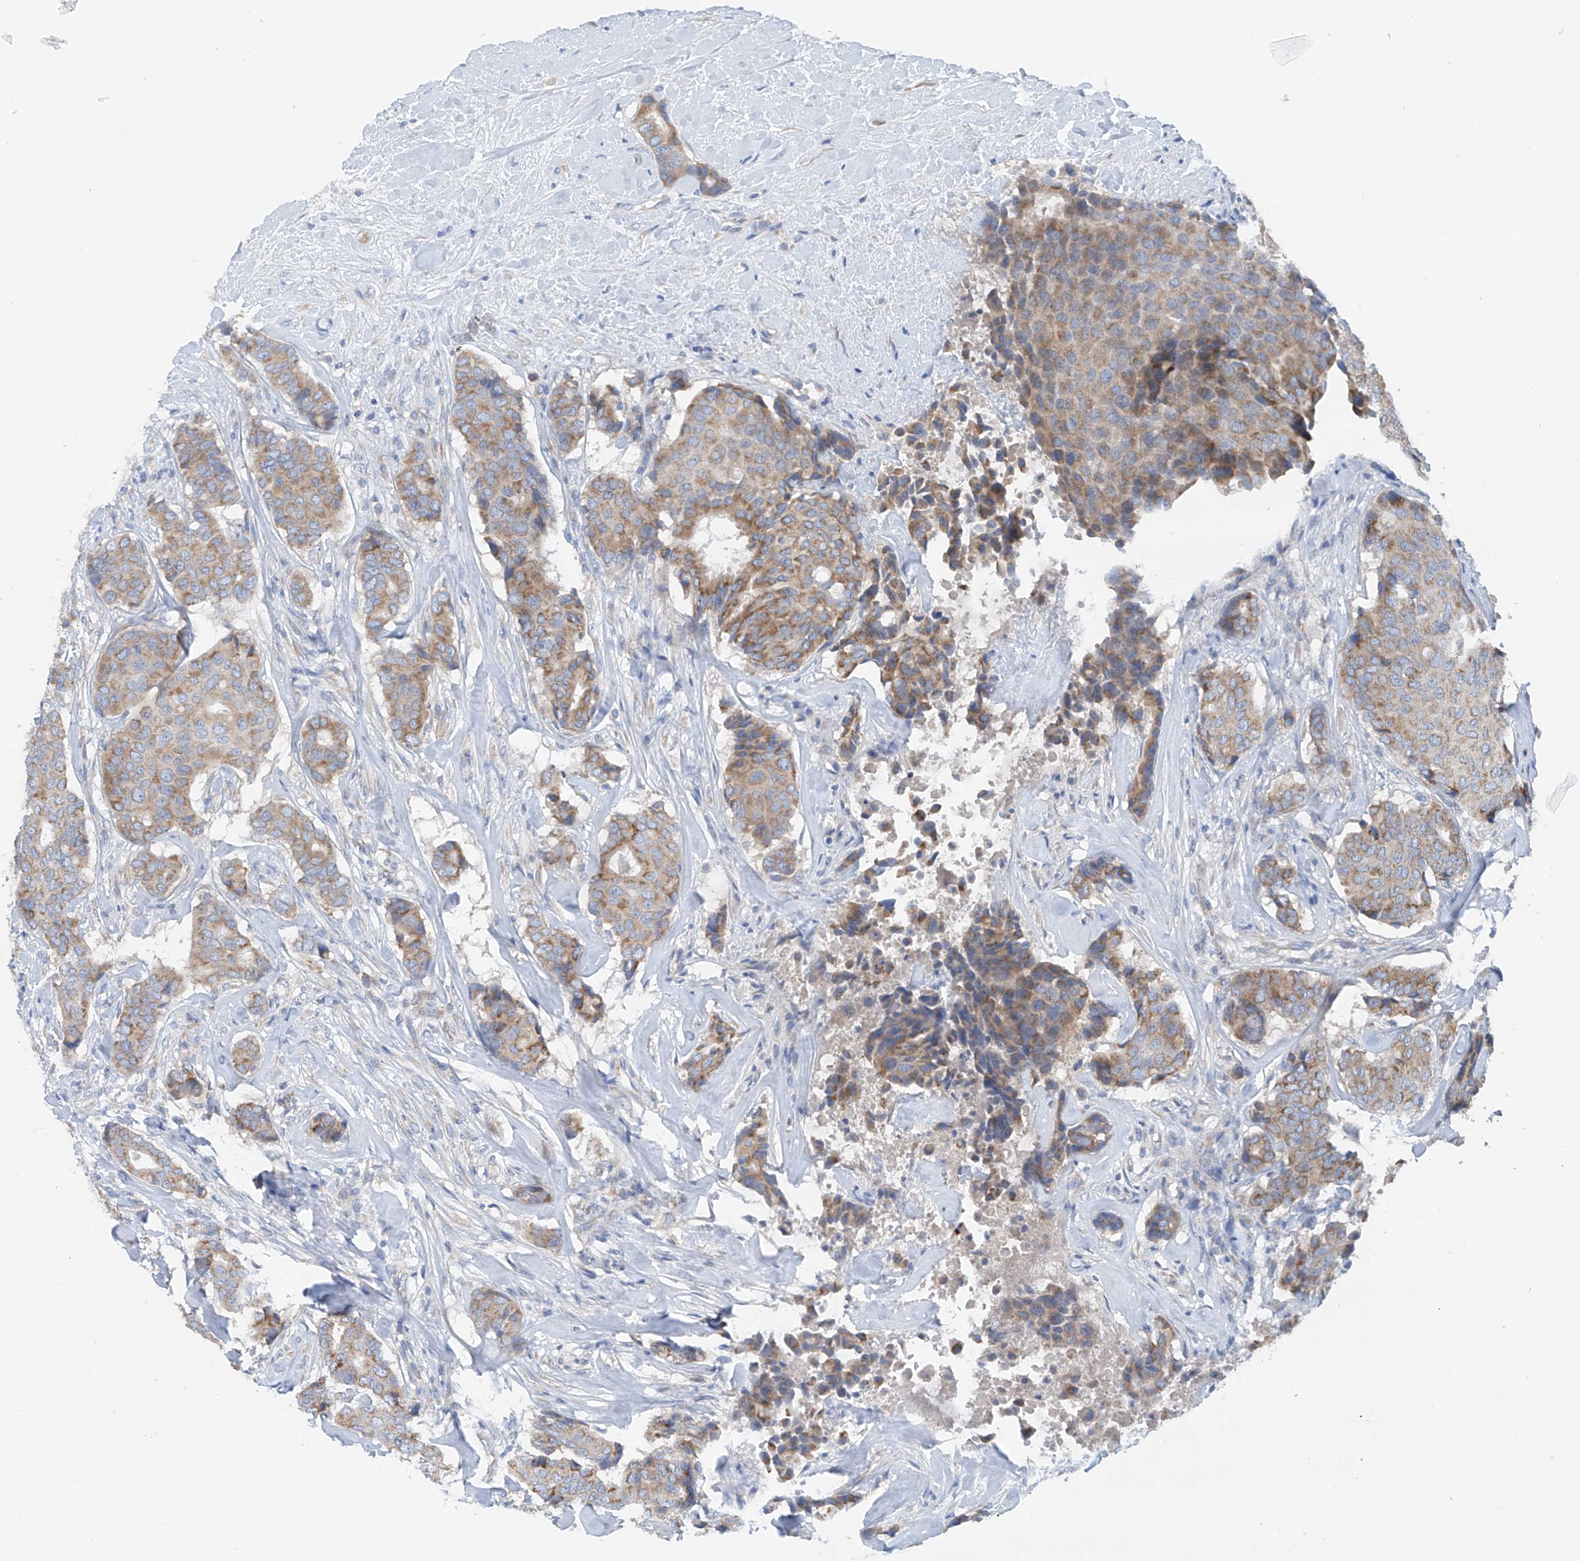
{"staining": {"intensity": "moderate", "quantity": "25%-75%", "location": "cytoplasmic/membranous"}, "tissue": "breast cancer", "cell_type": "Tumor cells", "image_type": "cancer", "snomed": [{"axis": "morphology", "description": "Duct carcinoma"}, {"axis": "topography", "description": "Breast"}], "caption": "There is medium levels of moderate cytoplasmic/membranous positivity in tumor cells of breast cancer, as demonstrated by immunohistochemical staining (brown color).", "gene": "SLC5A11", "patient": {"sex": "female", "age": 75}}